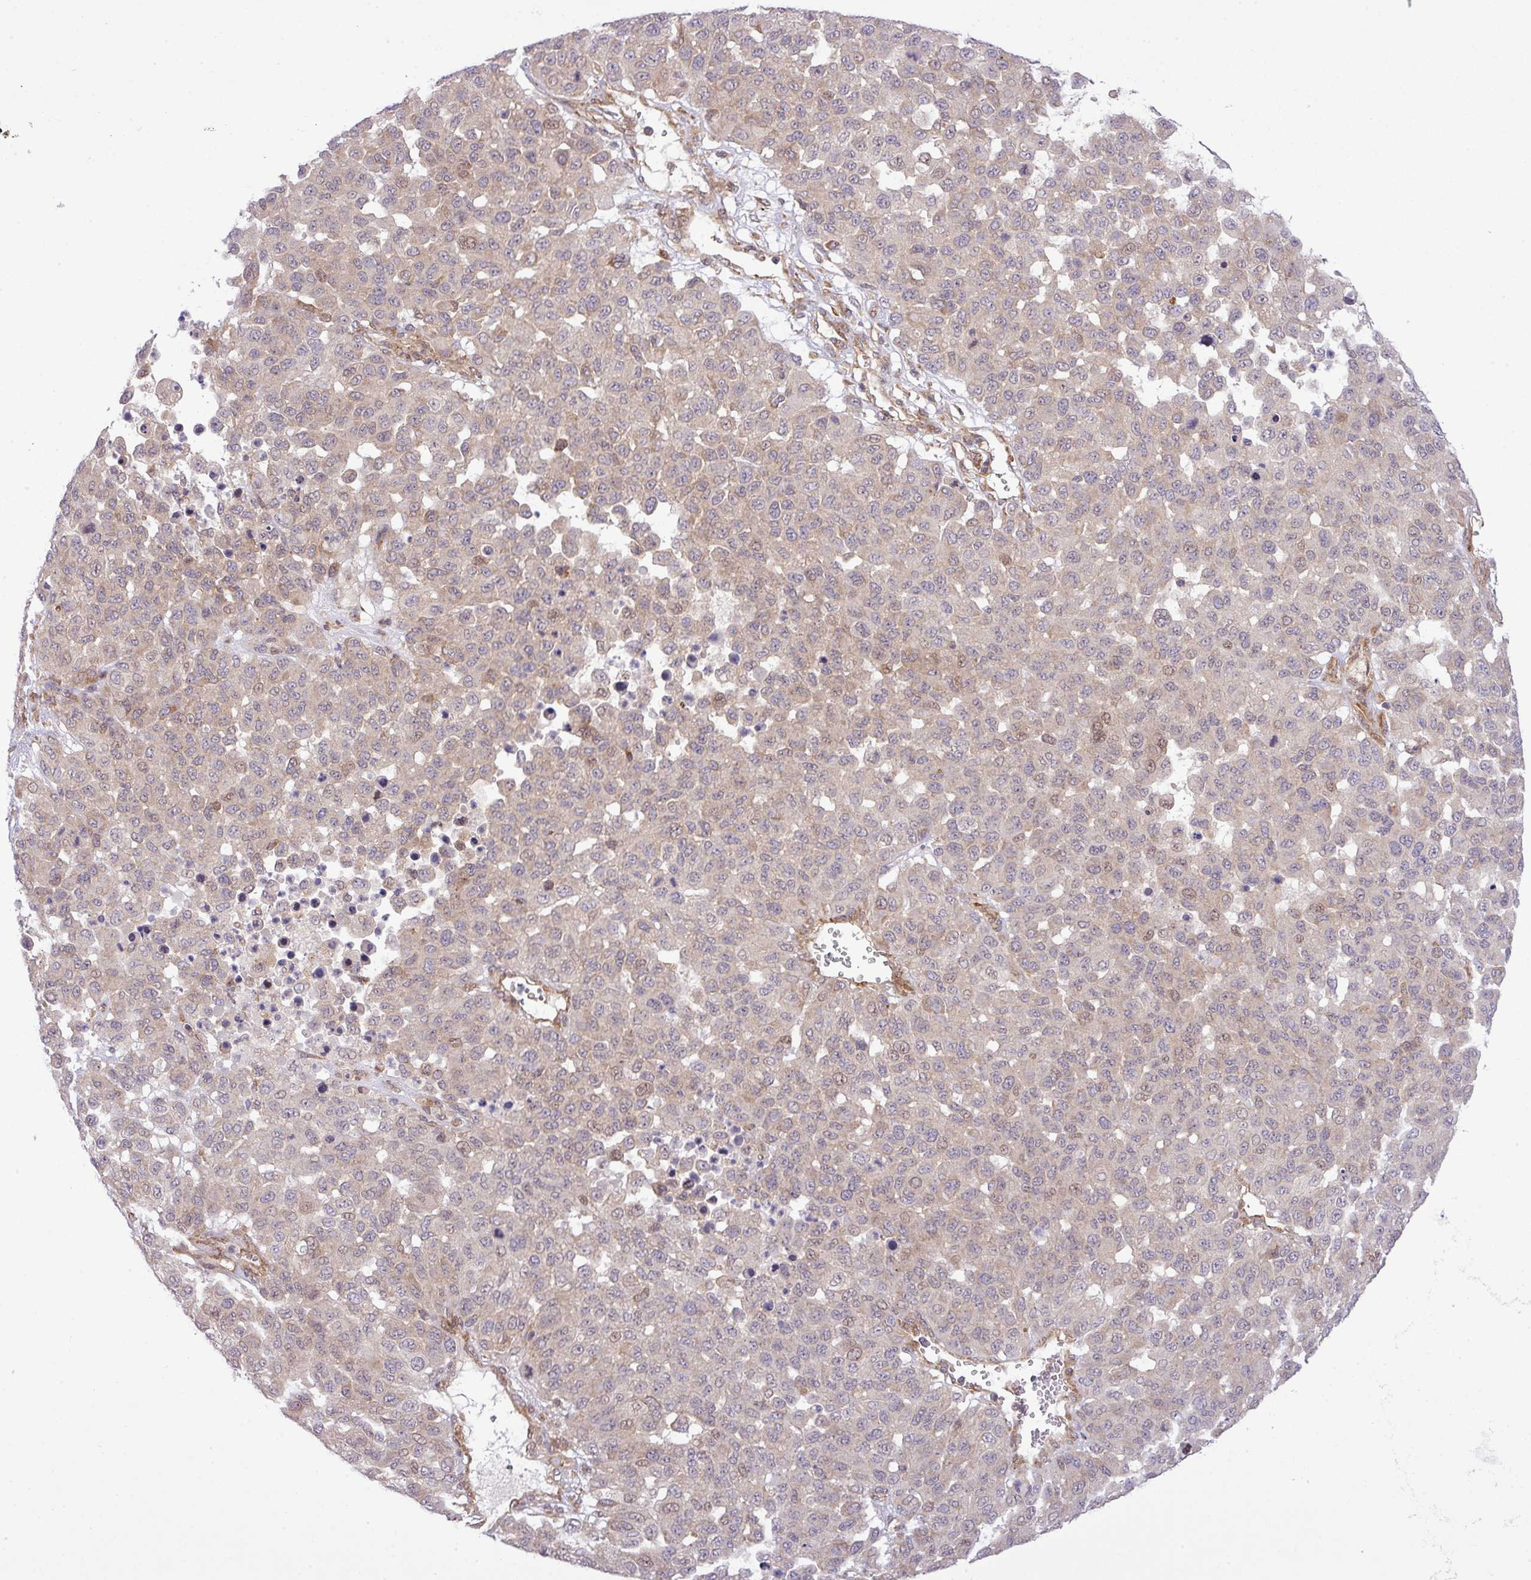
{"staining": {"intensity": "weak", "quantity": "25%-75%", "location": "cytoplasmic/membranous,nuclear"}, "tissue": "melanoma", "cell_type": "Tumor cells", "image_type": "cancer", "snomed": [{"axis": "morphology", "description": "Malignant melanoma, NOS"}, {"axis": "topography", "description": "Skin"}], "caption": "Weak cytoplasmic/membranous and nuclear protein positivity is seen in about 25%-75% of tumor cells in melanoma.", "gene": "FAM222B", "patient": {"sex": "male", "age": 62}}